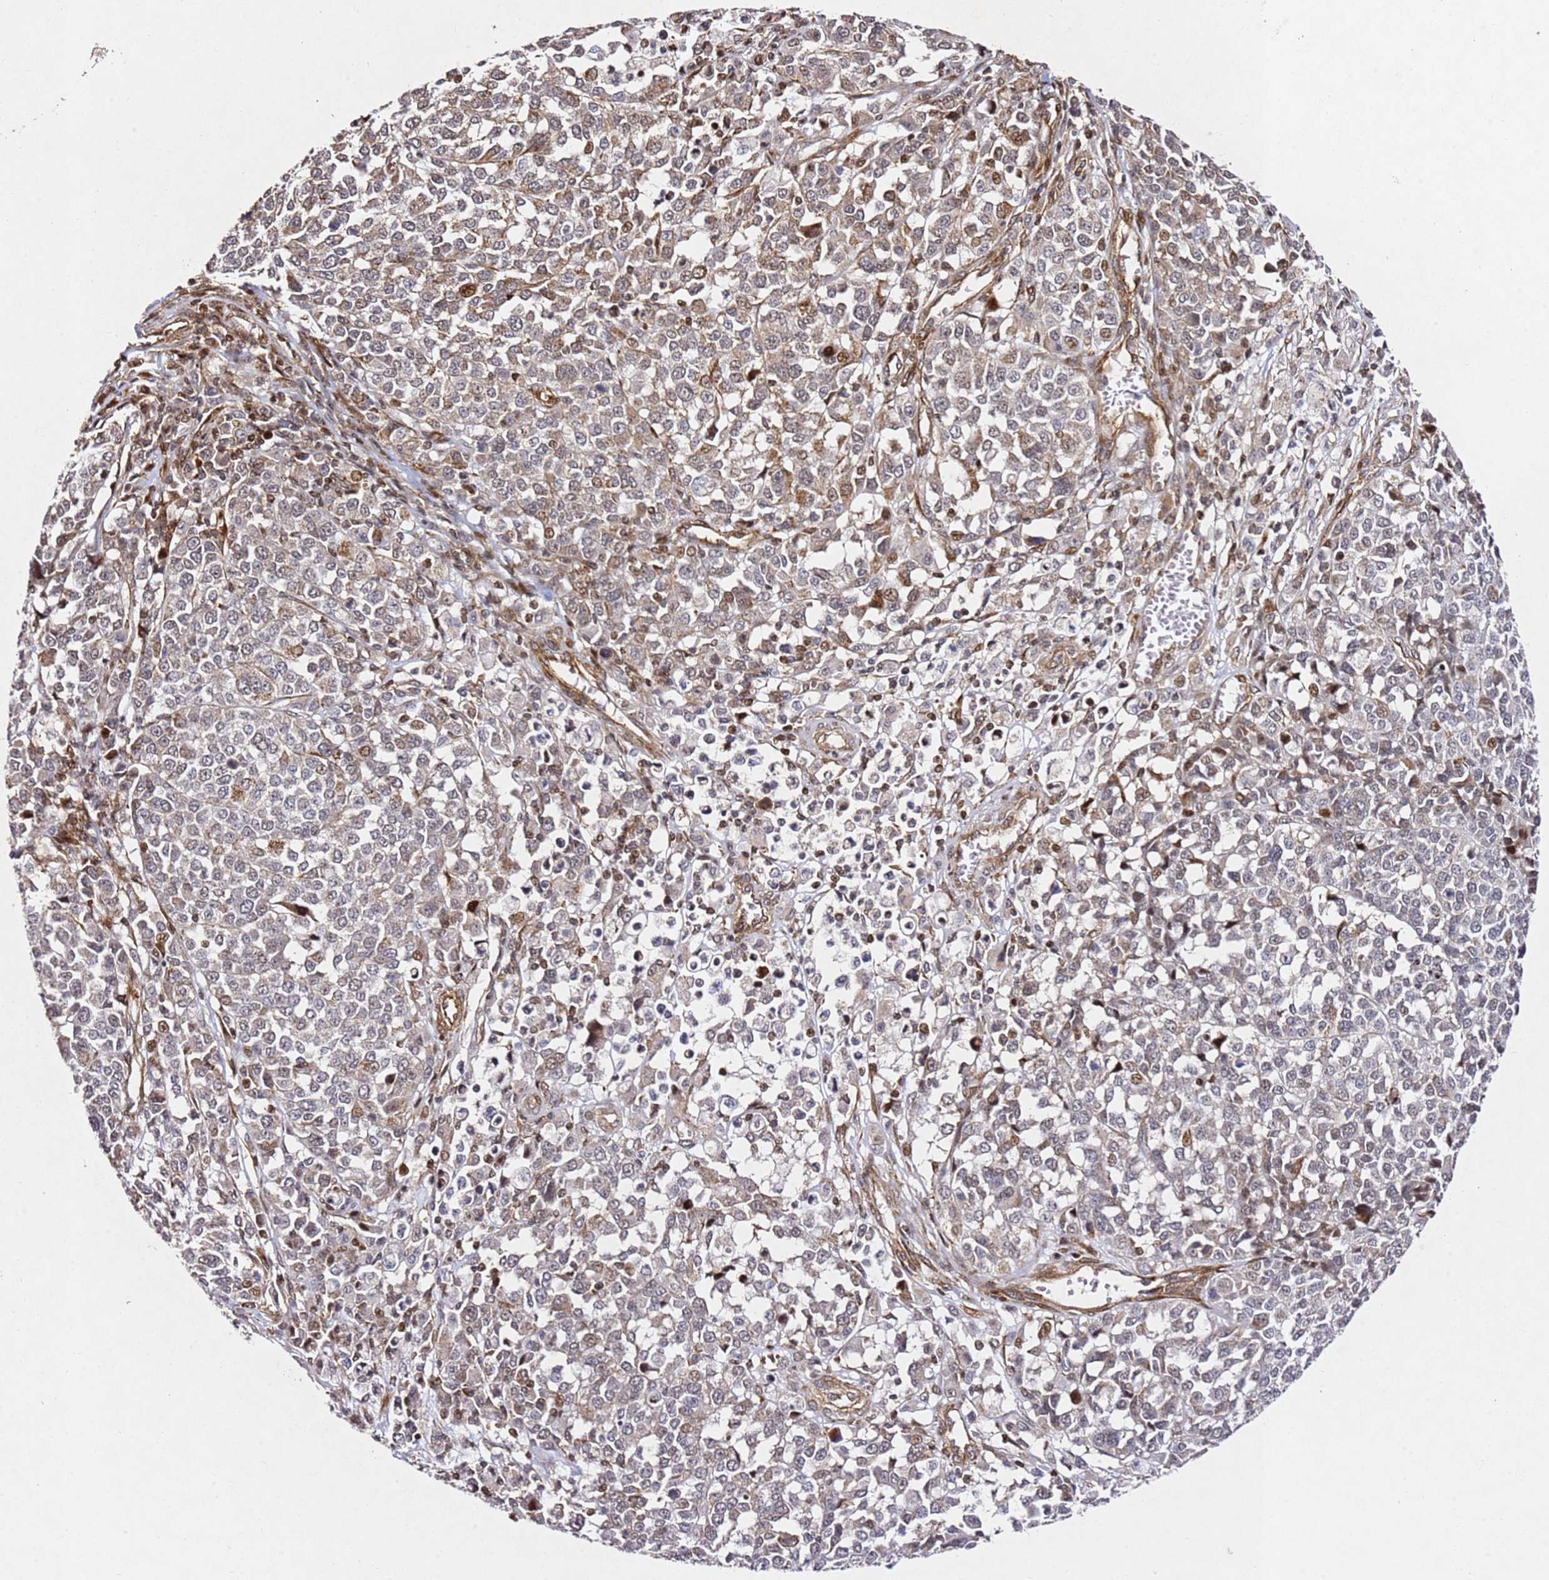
{"staining": {"intensity": "weak", "quantity": "<25%", "location": "cytoplasmic/membranous,nuclear"}, "tissue": "melanoma", "cell_type": "Tumor cells", "image_type": "cancer", "snomed": [{"axis": "morphology", "description": "Malignant melanoma, Metastatic site"}, {"axis": "topography", "description": "Lymph node"}], "caption": "Histopathology image shows no protein expression in tumor cells of malignant melanoma (metastatic site) tissue.", "gene": "ZNF296", "patient": {"sex": "male", "age": 44}}